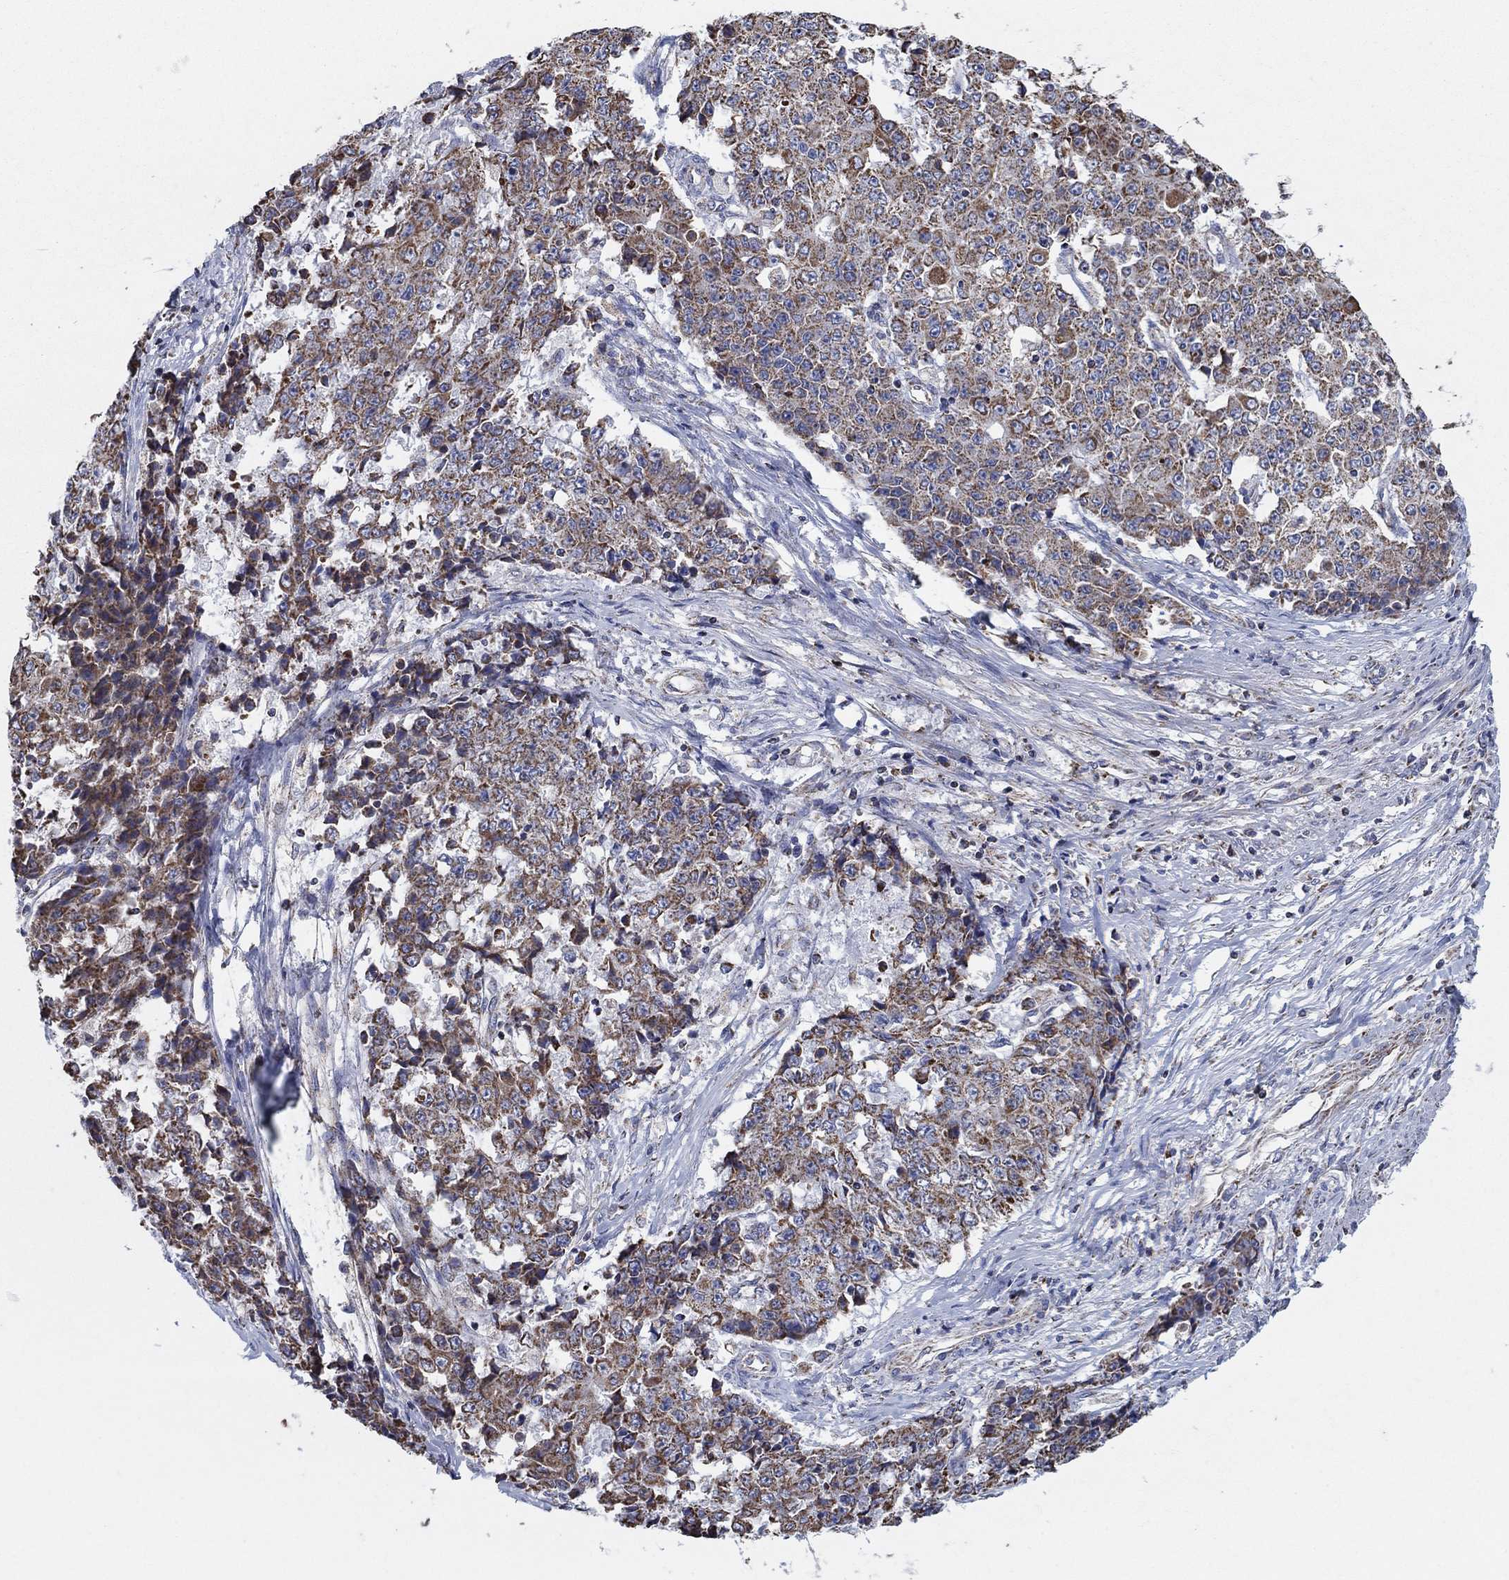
{"staining": {"intensity": "moderate", "quantity": ">75%", "location": "cytoplasmic/membranous"}, "tissue": "ovarian cancer", "cell_type": "Tumor cells", "image_type": "cancer", "snomed": [{"axis": "morphology", "description": "Carcinoma, endometroid"}, {"axis": "topography", "description": "Ovary"}], "caption": "Brown immunohistochemical staining in ovarian cancer demonstrates moderate cytoplasmic/membranous staining in approximately >75% of tumor cells.", "gene": "C9orf85", "patient": {"sex": "female", "age": 42}}